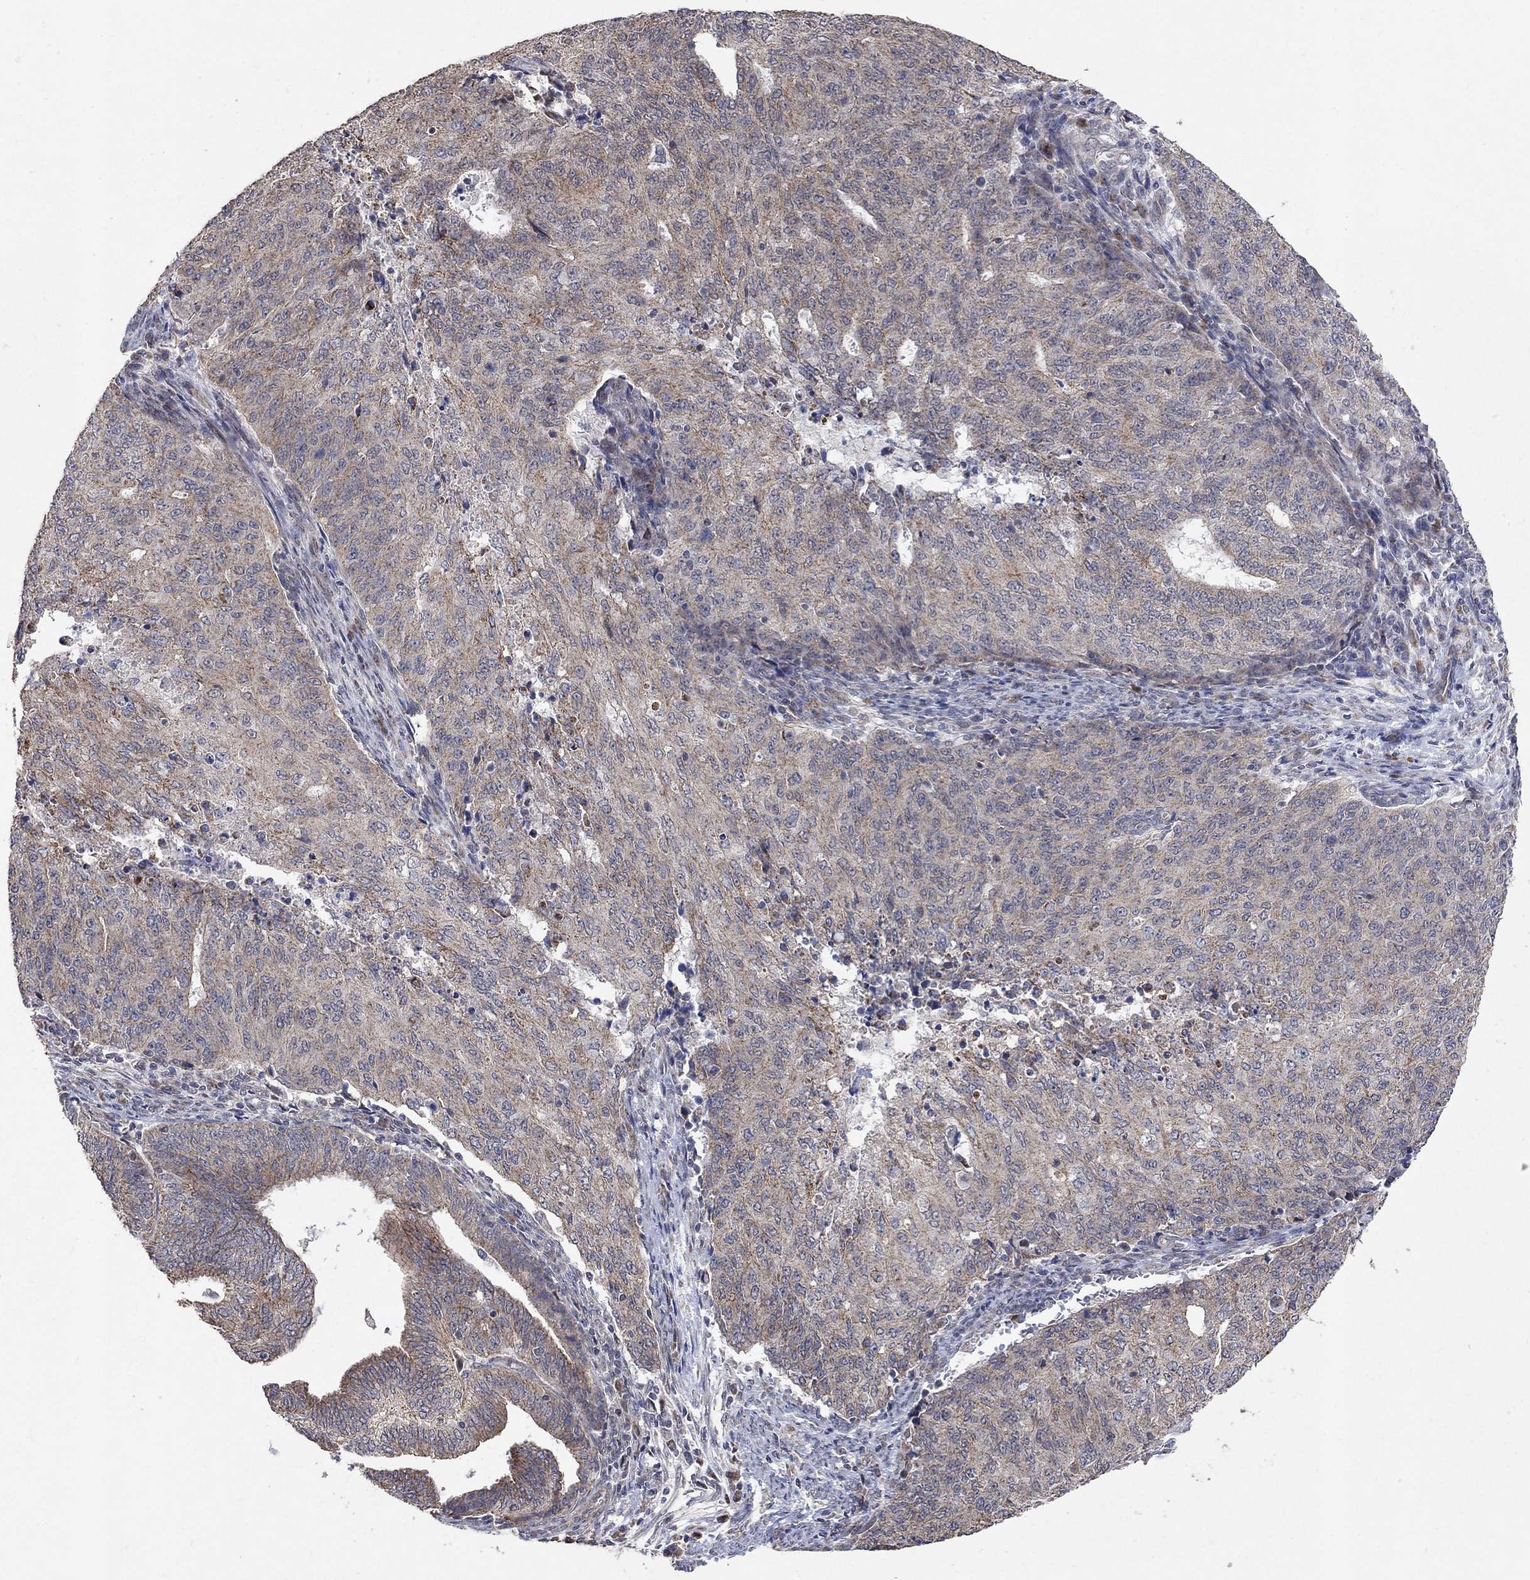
{"staining": {"intensity": "moderate", "quantity": "<25%", "location": "cytoplasmic/membranous"}, "tissue": "endometrial cancer", "cell_type": "Tumor cells", "image_type": "cancer", "snomed": [{"axis": "morphology", "description": "Adenocarcinoma, NOS"}, {"axis": "topography", "description": "Endometrium"}], "caption": "A high-resolution image shows immunohistochemistry staining of adenocarcinoma (endometrial), which shows moderate cytoplasmic/membranous expression in about <25% of tumor cells.", "gene": "ANKRA2", "patient": {"sex": "female", "age": 82}}